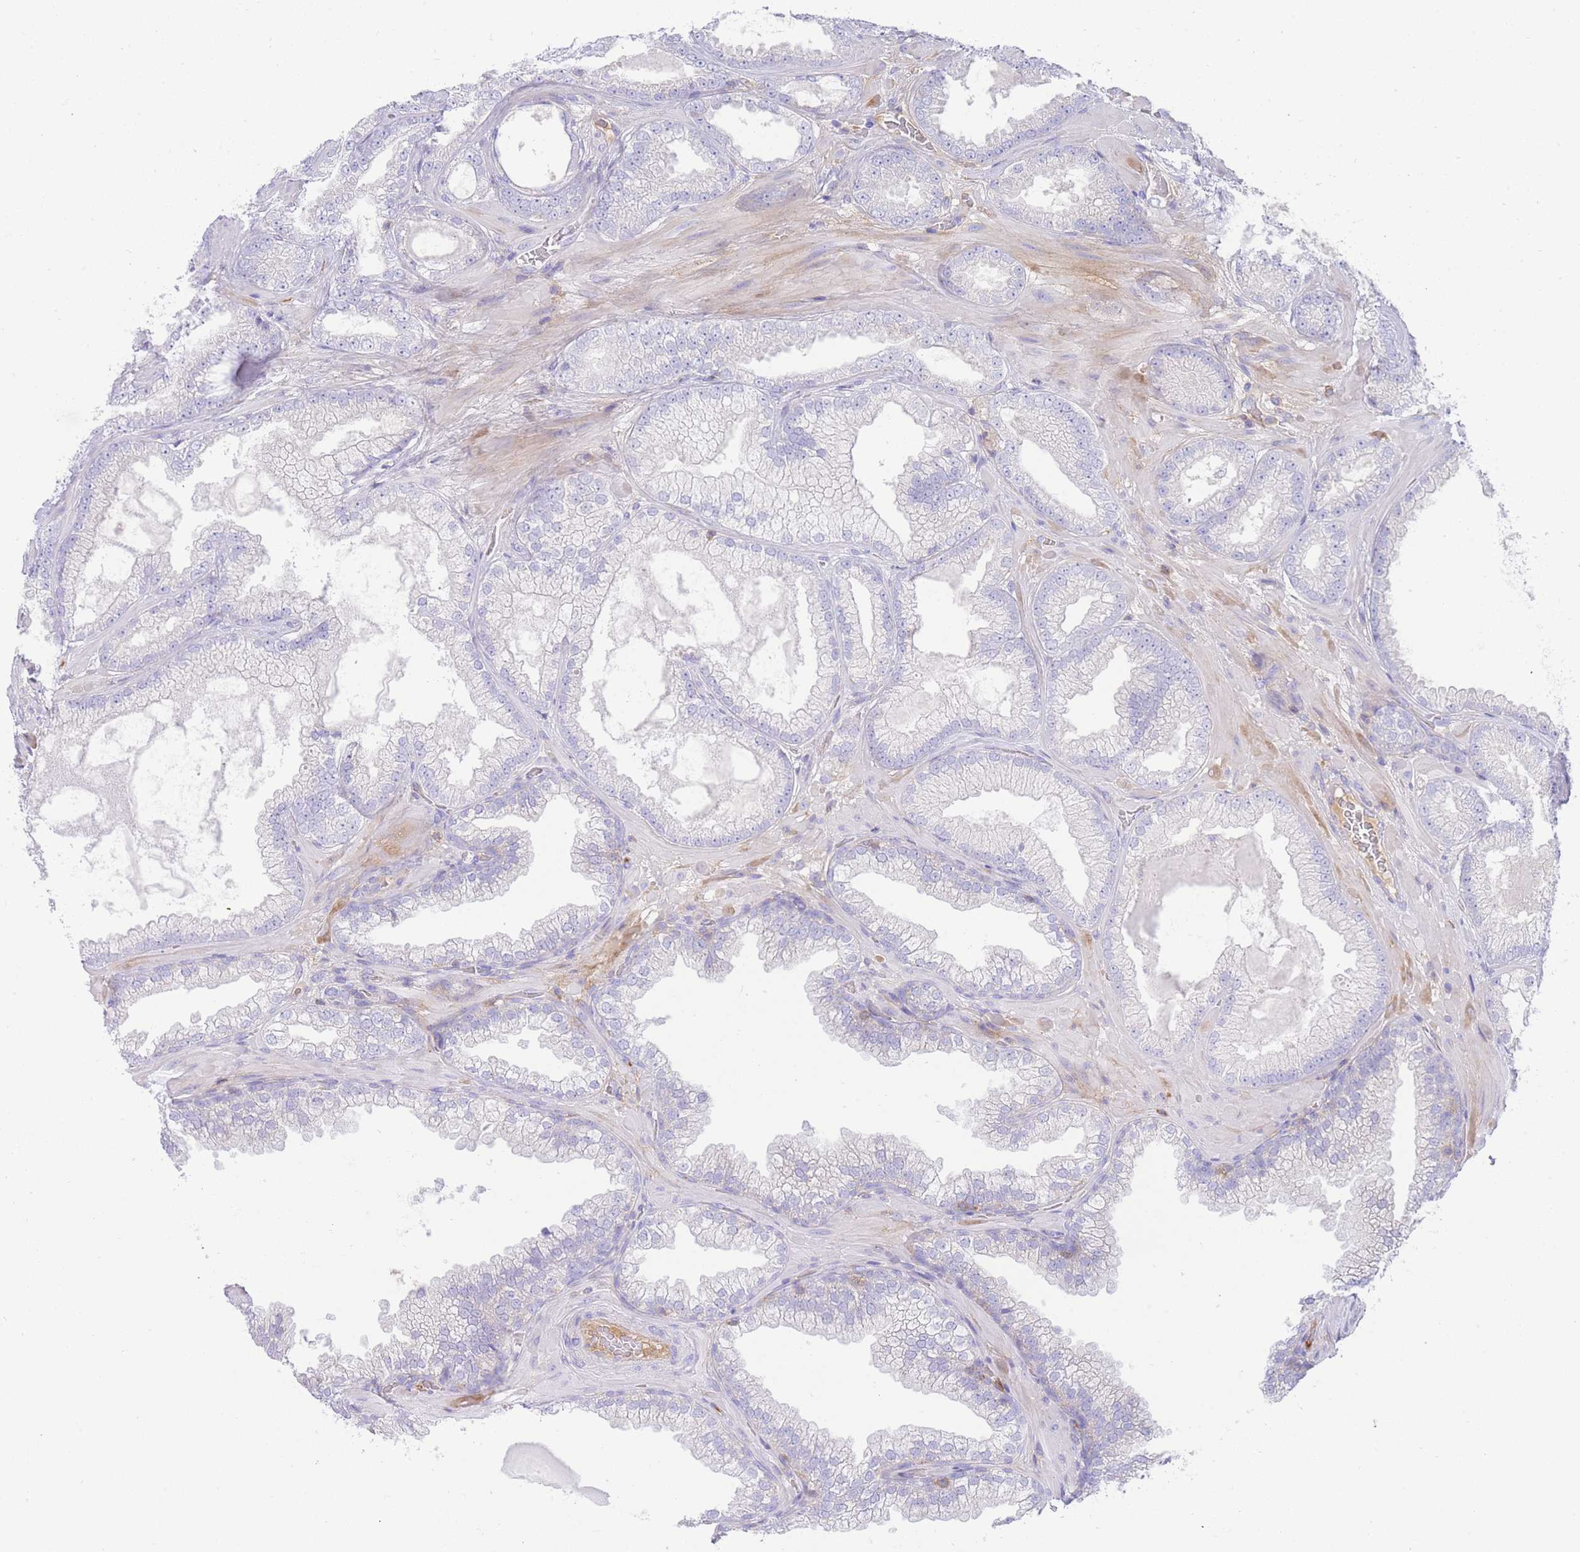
{"staining": {"intensity": "negative", "quantity": "none", "location": "none"}, "tissue": "prostate cancer", "cell_type": "Tumor cells", "image_type": "cancer", "snomed": [{"axis": "morphology", "description": "Adenocarcinoma, Low grade"}, {"axis": "topography", "description": "Prostate"}], "caption": "Immunohistochemistry (IHC) photomicrograph of neoplastic tissue: low-grade adenocarcinoma (prostate) stained with DAB (3,3'-diaminobenzidine) shows no significant protein positivity in tumor cells. (Brightfield microscopy of DAB (3,3'-diaminobenzidine) immunohistochemistry at high magnification).", "gene": "FBN3", "patient": {"sex": "male", "age": 57}}